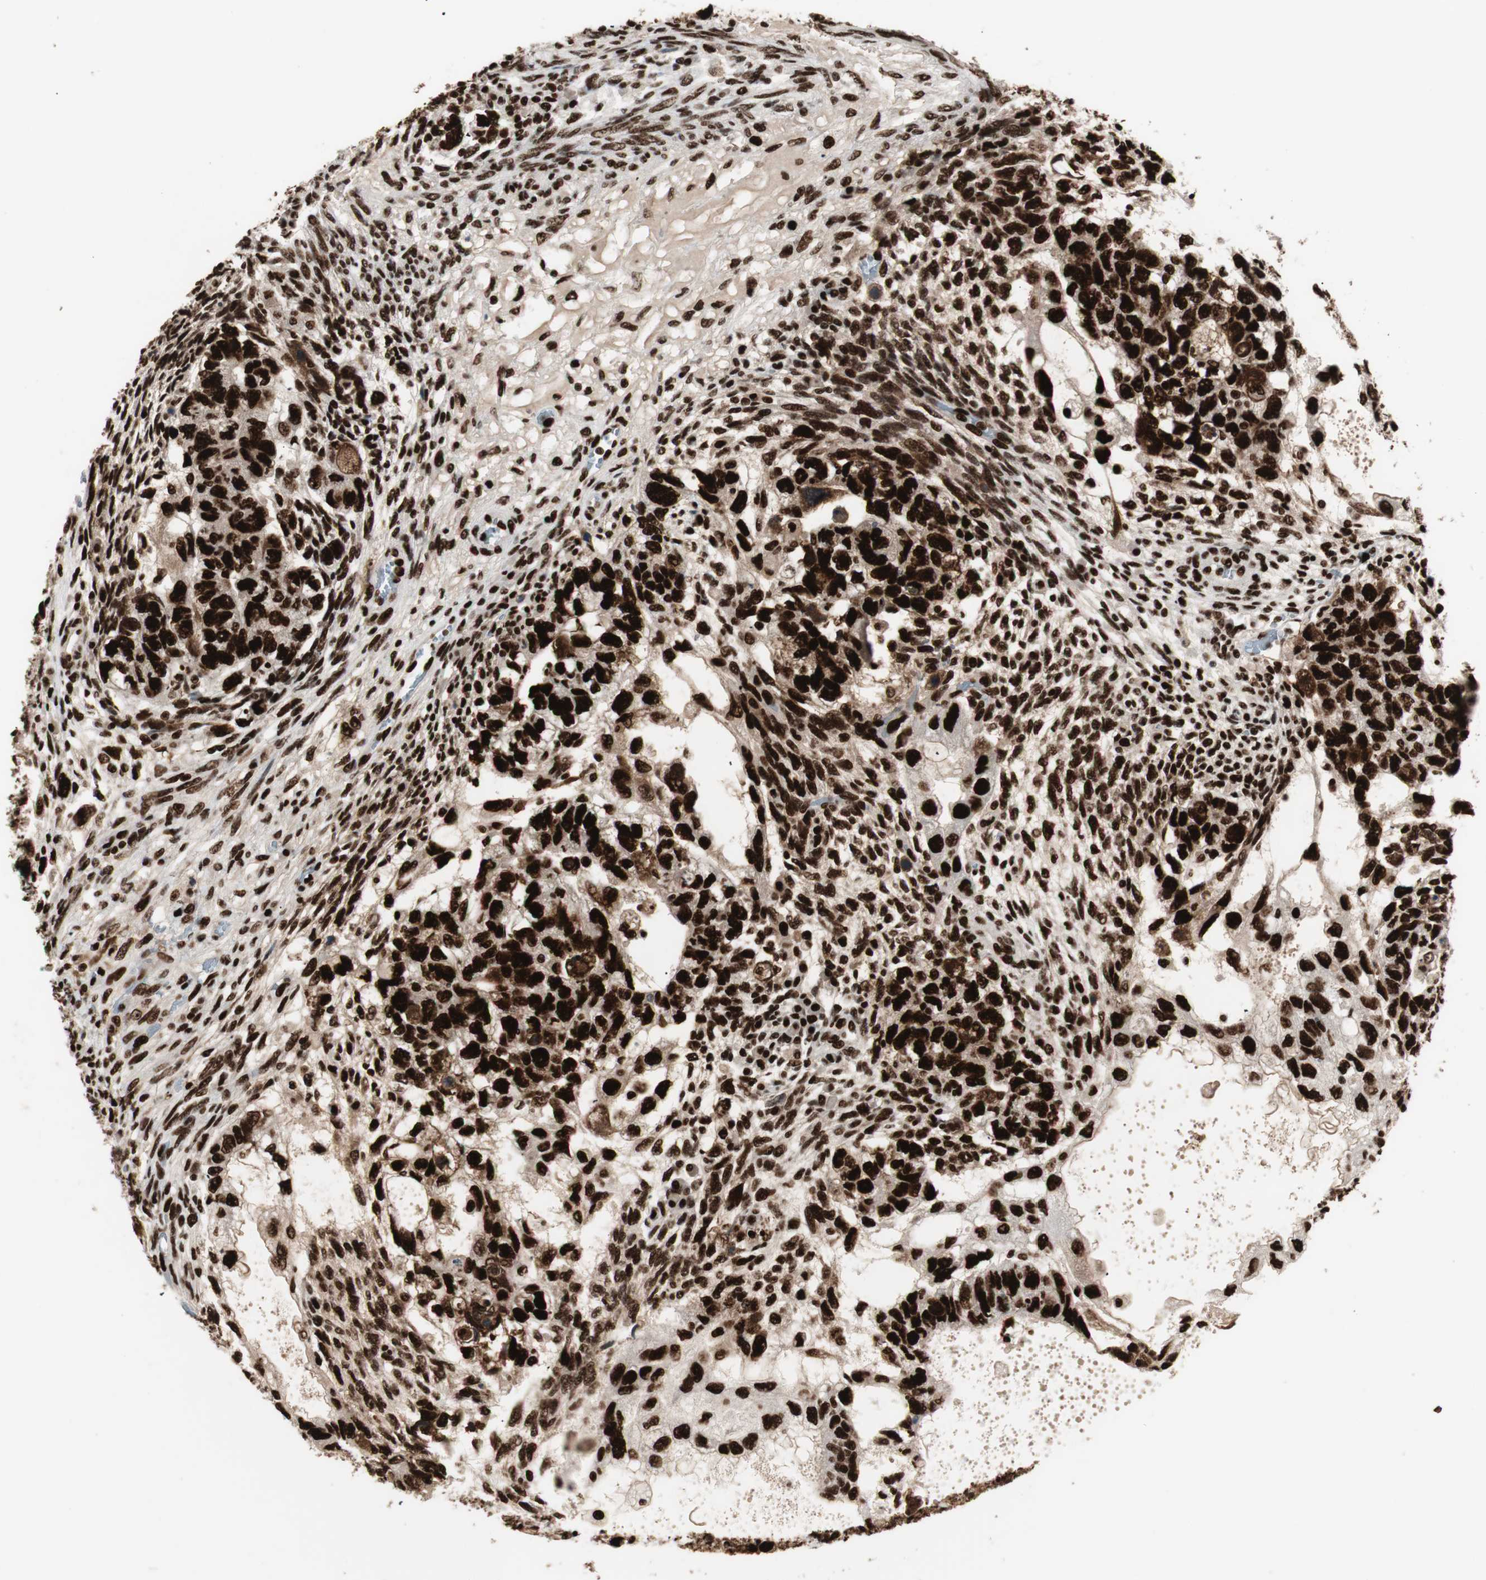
{"staining": {"intensity": "strong", "quantity": ">75%", "location": "nuclear"}, "tissue": "testis cancer", "cell_type": "Tumor cells", "image_type": "cancer", "snomed": [{"axis": "morphology", "description": "Normal tissue, NOS"}, {"axis": "morphology", "description": "Carcinoma, Embryonal, NOS"}, {"axis": "topography", "description": "Testis"}], "caption": "This photomicrograph shows immunohistochemistry (IHC) staining of human testis cancer (embryonal carcinoma), with high strong nuclear expression in about >75% of tumor cells.", "gene": "PSME3", "patient": {"sex": "male", "age": 36}}